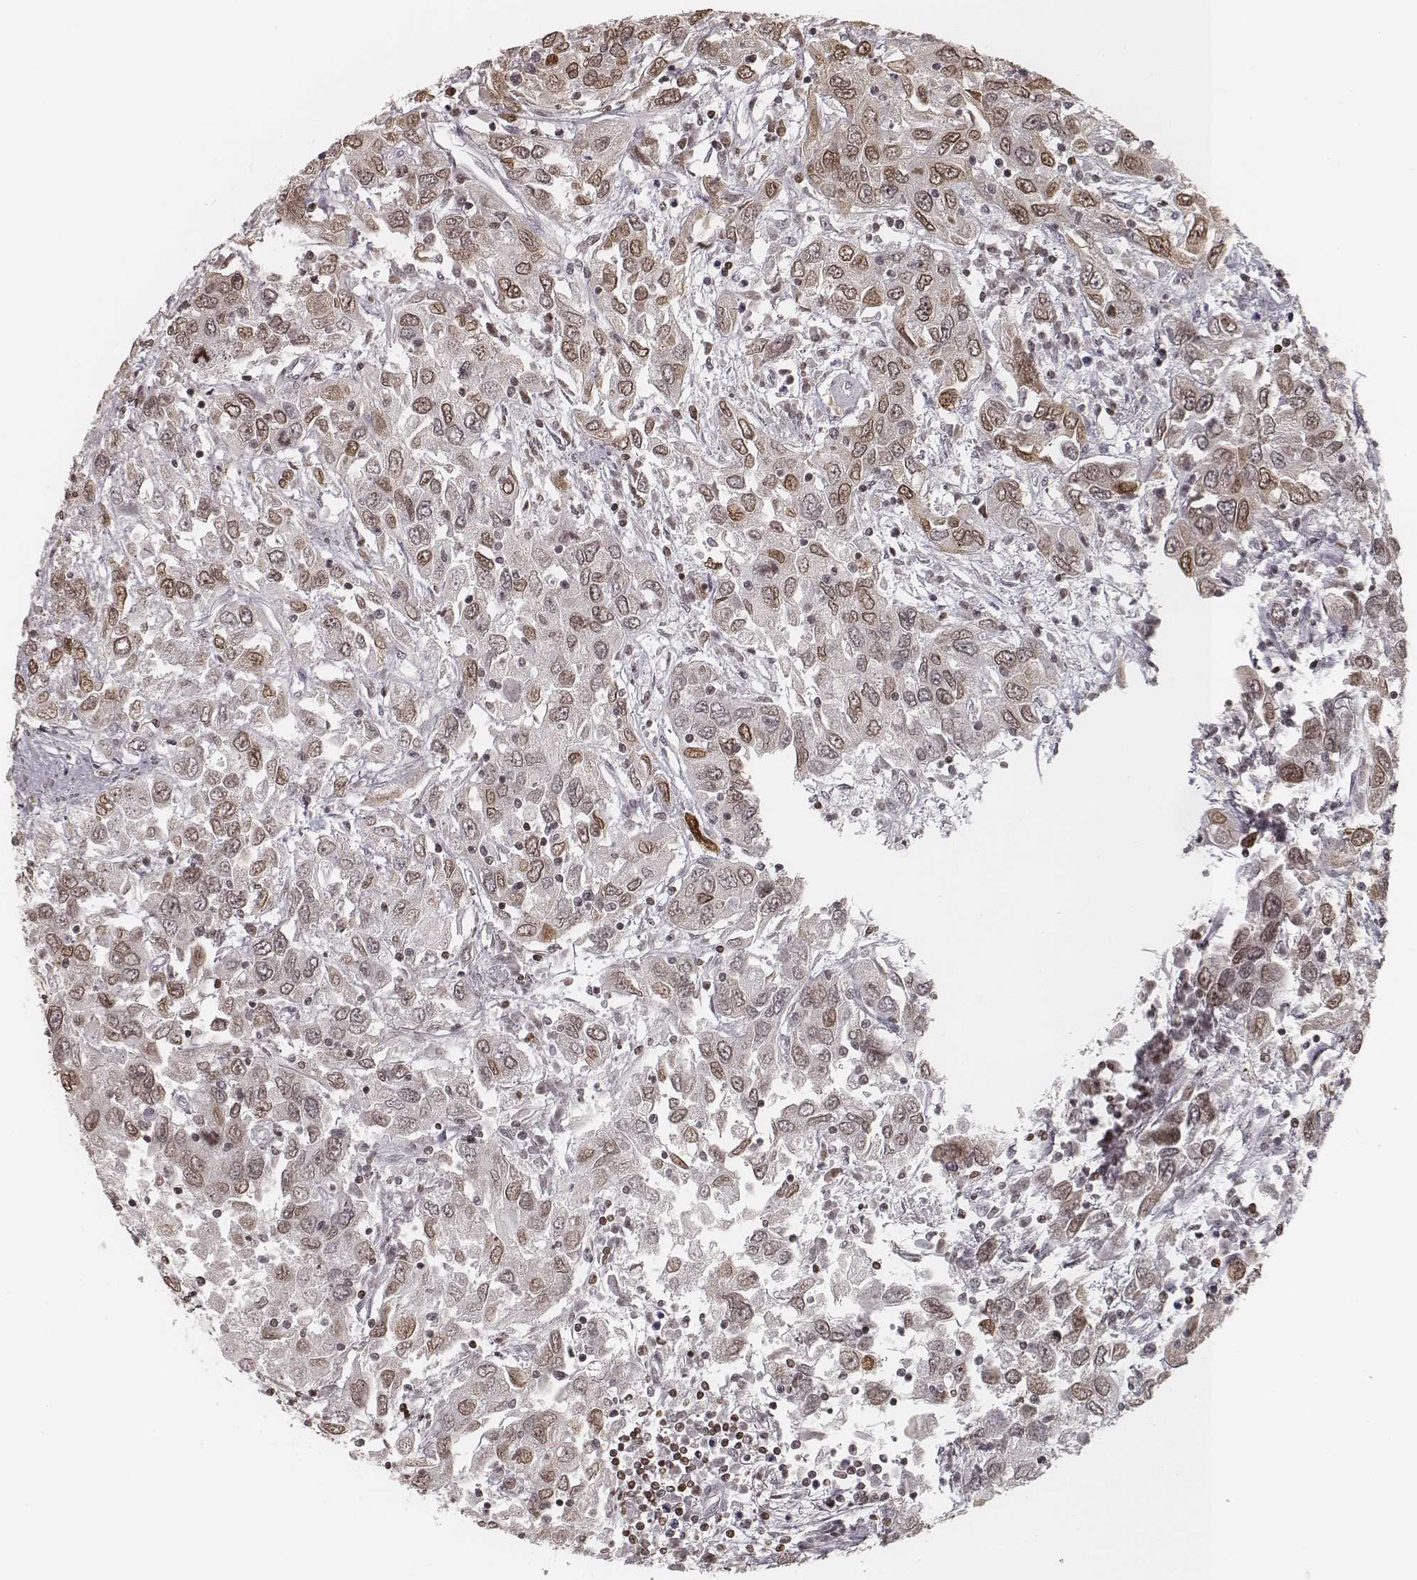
{"staining": {"intensity": "weak", "quantity": ">75%", "location": "nuclear"}, "tissue": "urothelial cancer", "cell_type": "Tumor cells", "image_type": "cancer", "snomed": [{"axis": "morphology", "description": "Urothelial carcinoma, High grade"}, {"axis": "topography", "description": "Urinary bladder"}], "caption": "Urothelial cancer was stained to show a protein in brown. There is low levels of weak nuclear expression in about >75% of tumor cells.", "gene": "HMGA2", "patient": {"sex": "male", "age": 76}}